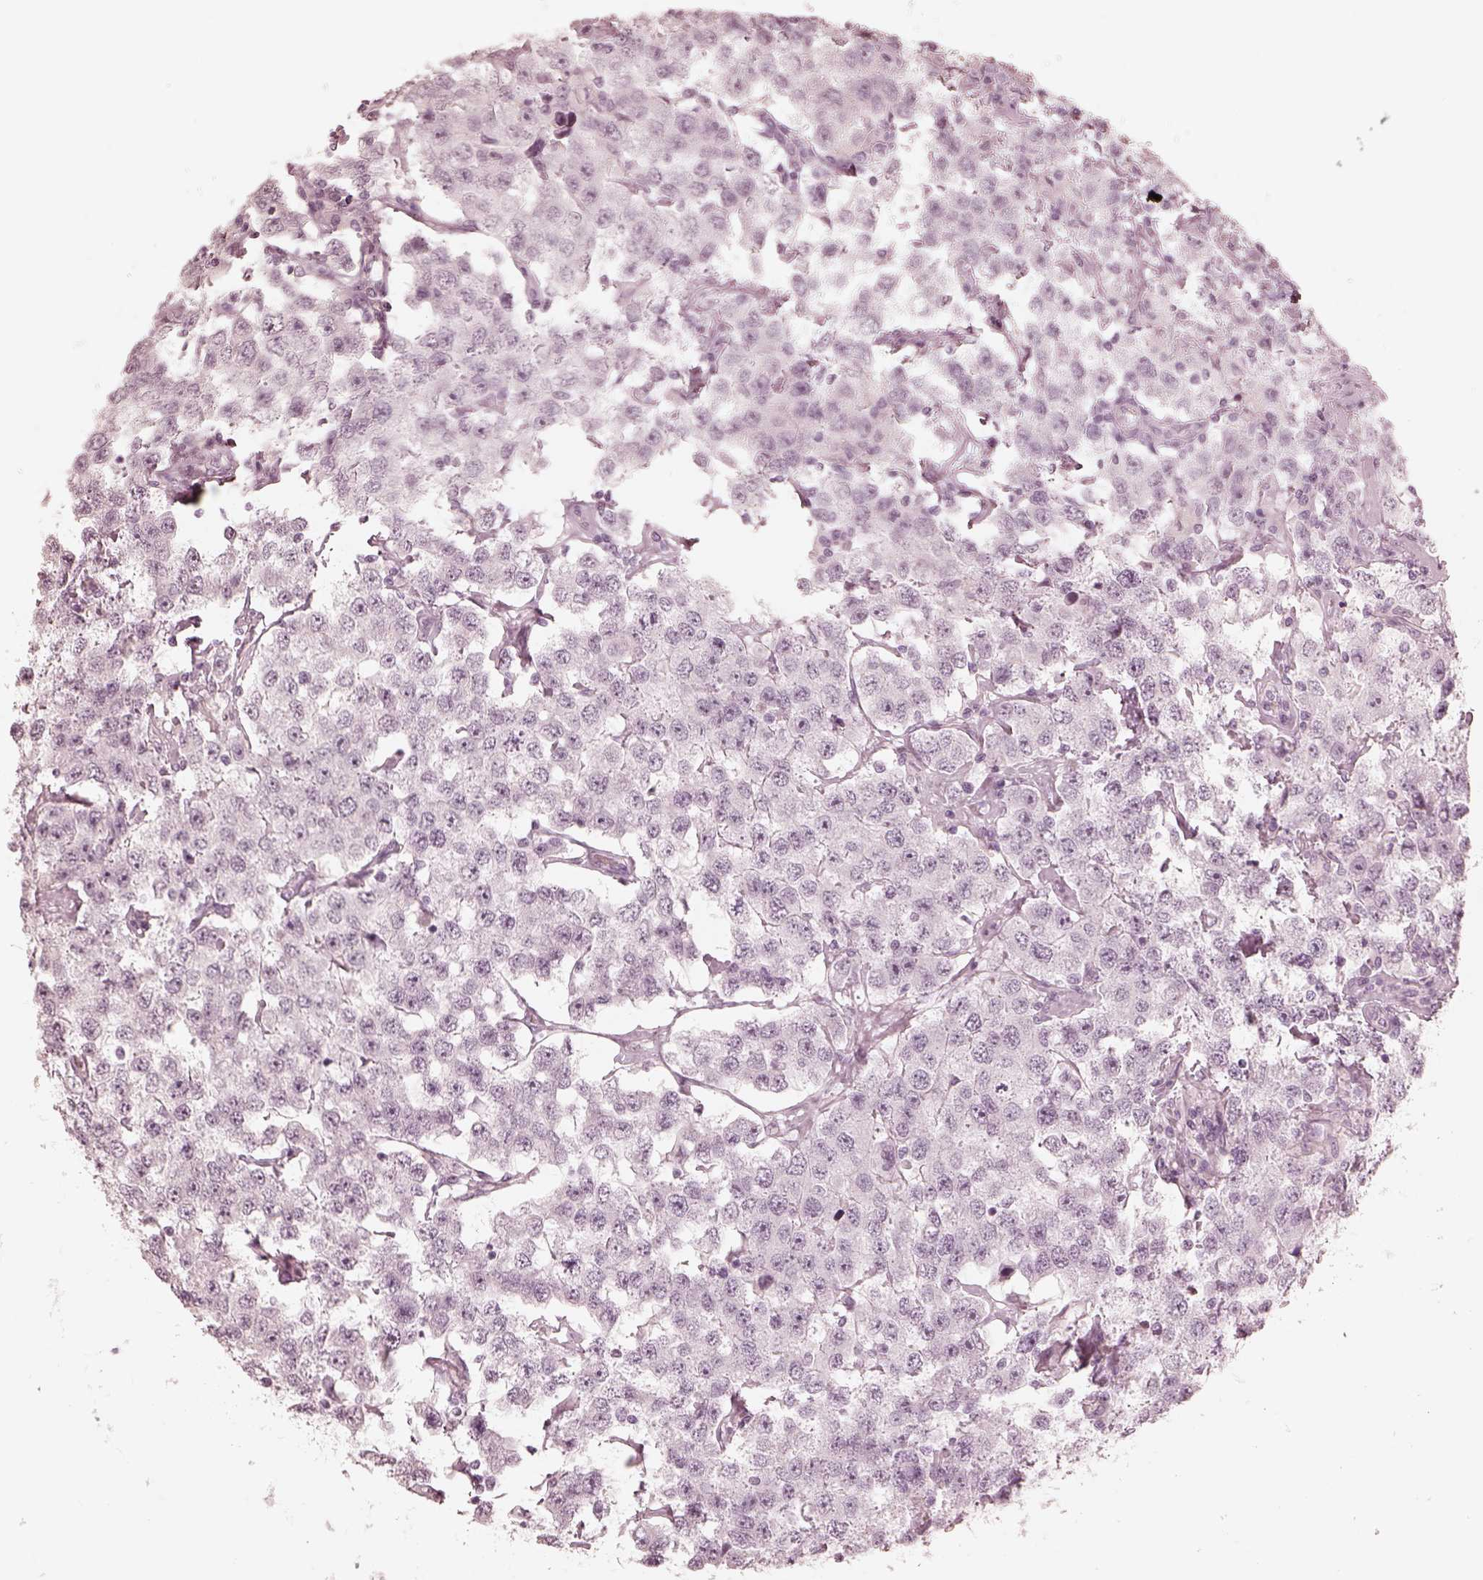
{"staining": {"intensity": "negative", "quantity": "none", "location": "none"}, "tissue": "testis cancer", "cell_type": "Tumor cells", "image_type": "cancer", "snomed": [{"axis": "morphology", "description": "Seminoma, NOS"}, {"axis": "topography", "description": "Testis"}], "caption": "Immunohistochemical staining of testis cancer (seminoma) exhibits no significant staining in tumor cells.", "gene": "CALR3", "patient": {"sex": "male", "age": 52}}